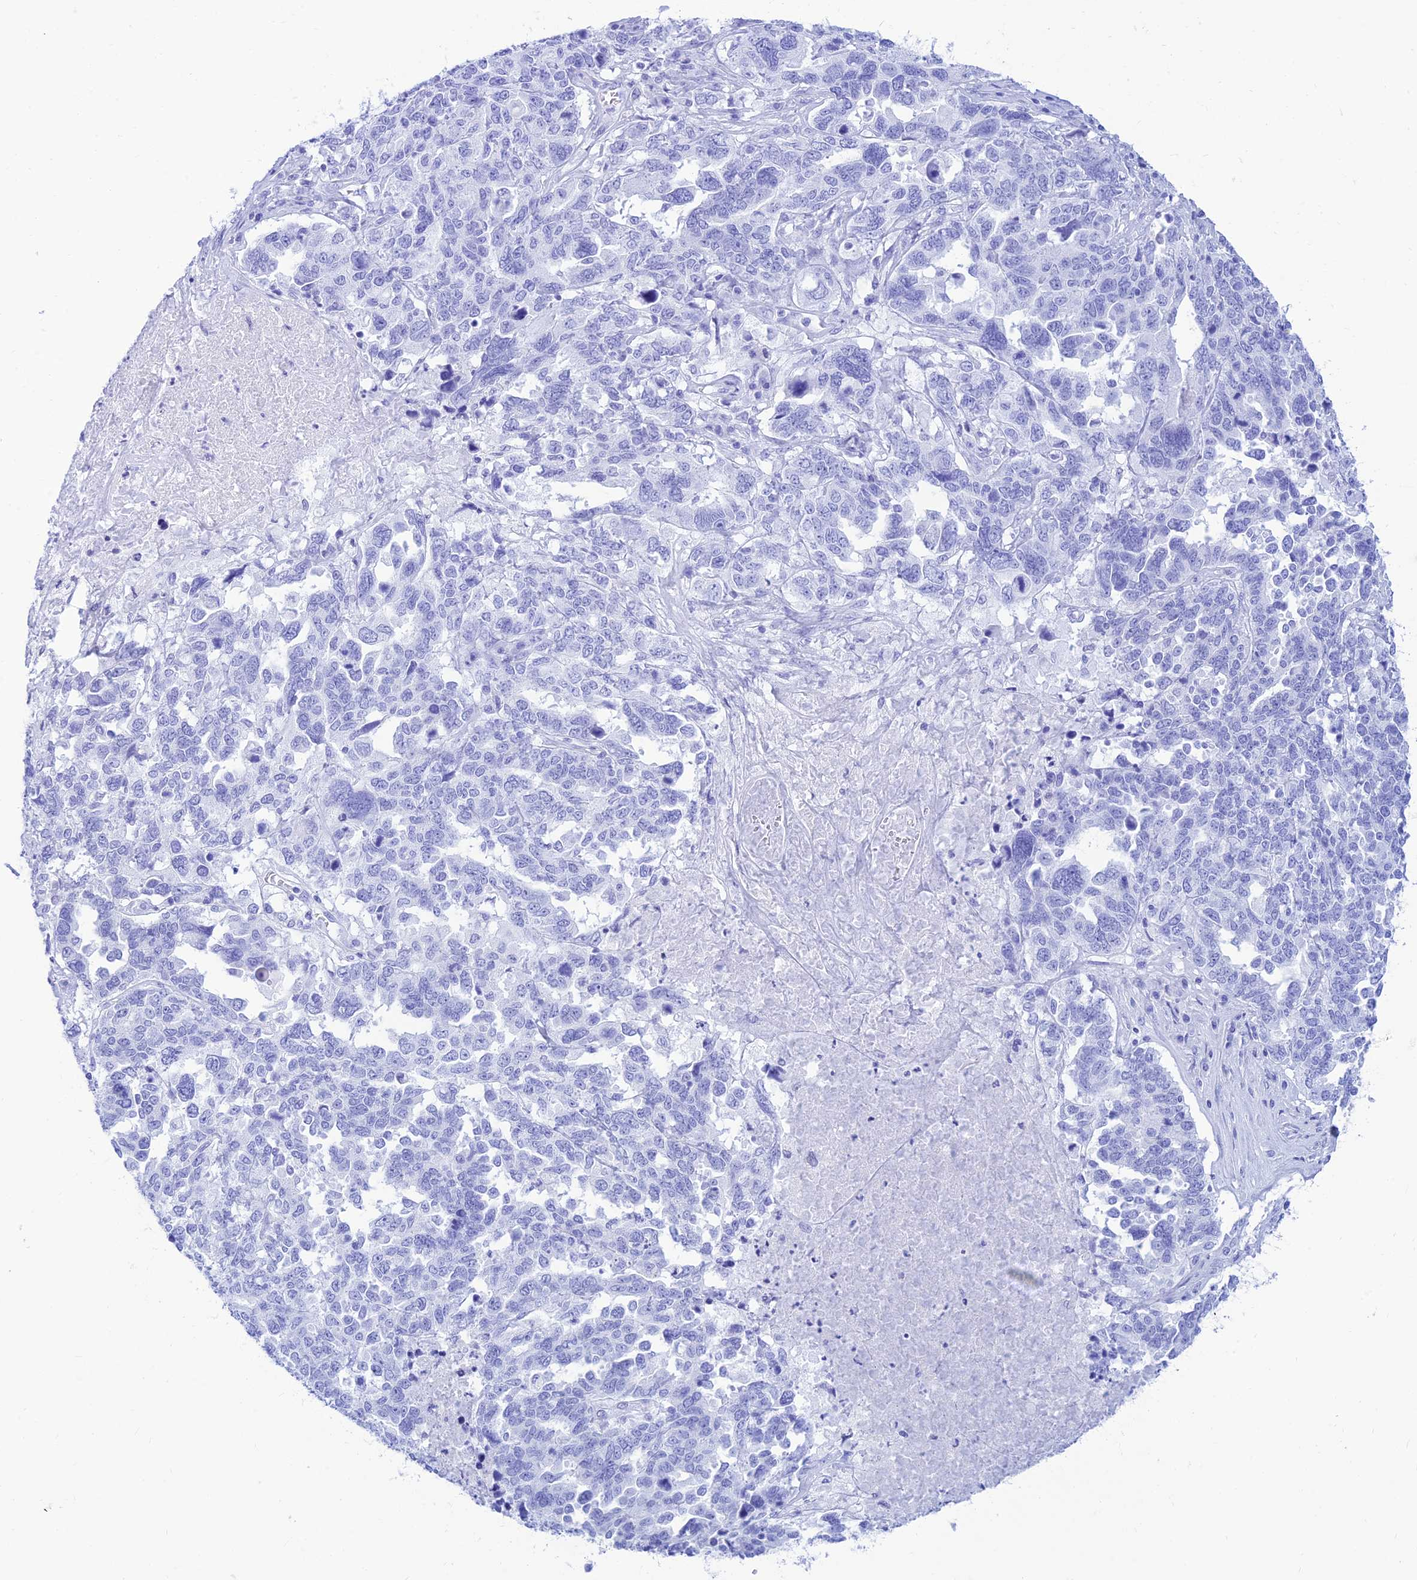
{"staining": {"intensity": "negative", "quantity": "none", "location": "none"}, "tissue": "ovarian cancer", "cell_type": "Tumor cells", "image_type": "cancer", "snomed": [{"axis": "morphology", "description": "Carcinoma, endometroid"}, {"axis": "topography", "description": "Ovary"}], "caption": "Protein analysis of ovarian cancer (endometroid carcinoma) displays no significant positivity in tumor cells.", "gene": "PRNP", "patient": {"sex": "female", "age": 62}}